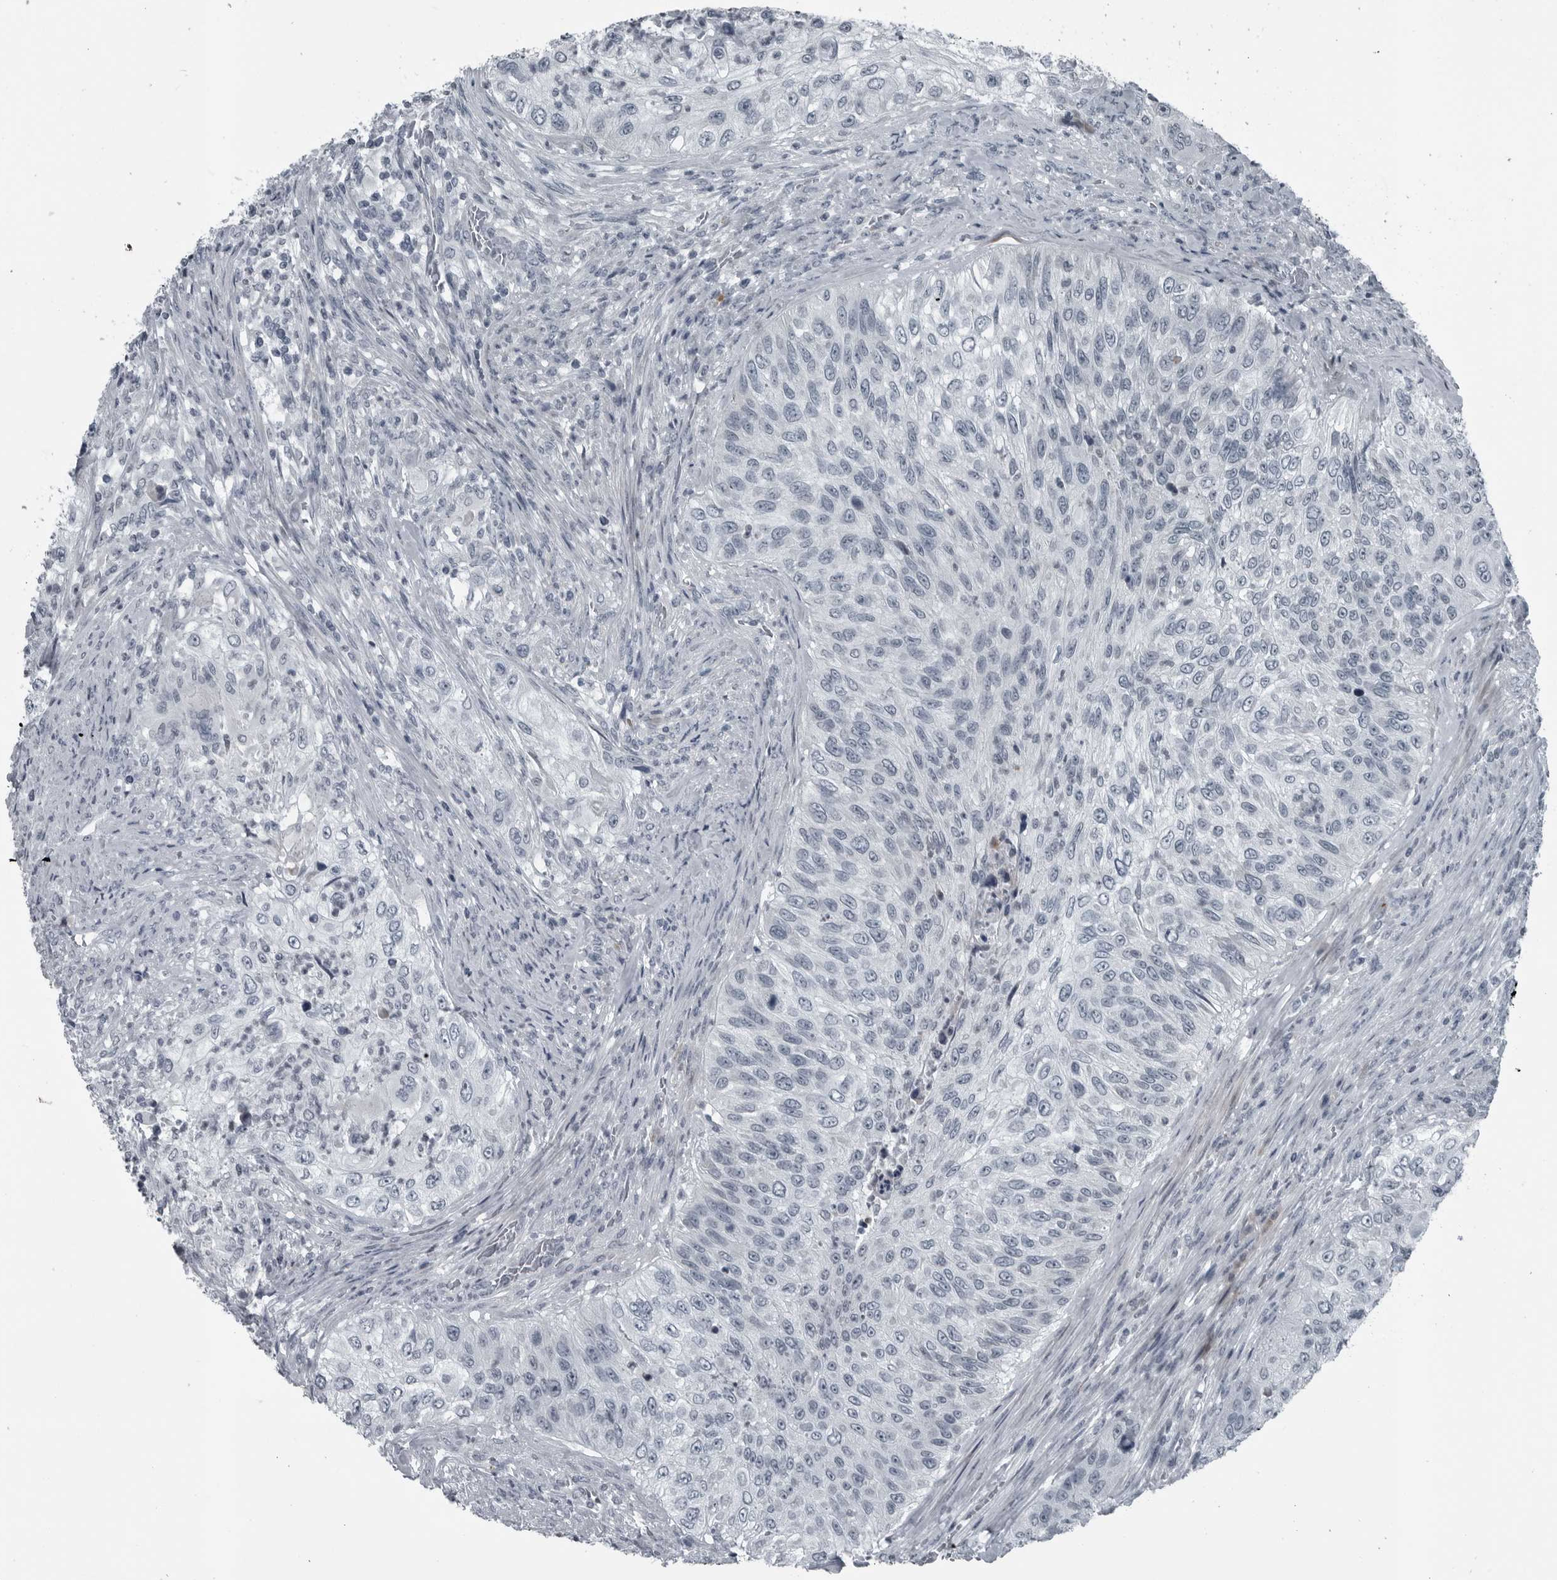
{"staining": {"intensity": "negative", "quantity": "none", "location": "none"}, "tissue": "urothelial cancer", "cell_type": "Tumor cells", "image_type": "cancer", "snomed": [{"axis": "morphology", "description": "Urothelial carcinoma, High grade"}, {"axis": "topography", "description": "Urinary bladder"}], "caption": "Immunohistochemistry (IHC) image of urothelial cancer stained for a protein (brown), which demonstrates no positivity in tumor cells. Nuclei are stained in blue.", "gene": "DNAAF11", "patient": {"sex": "female", "age": 60}}